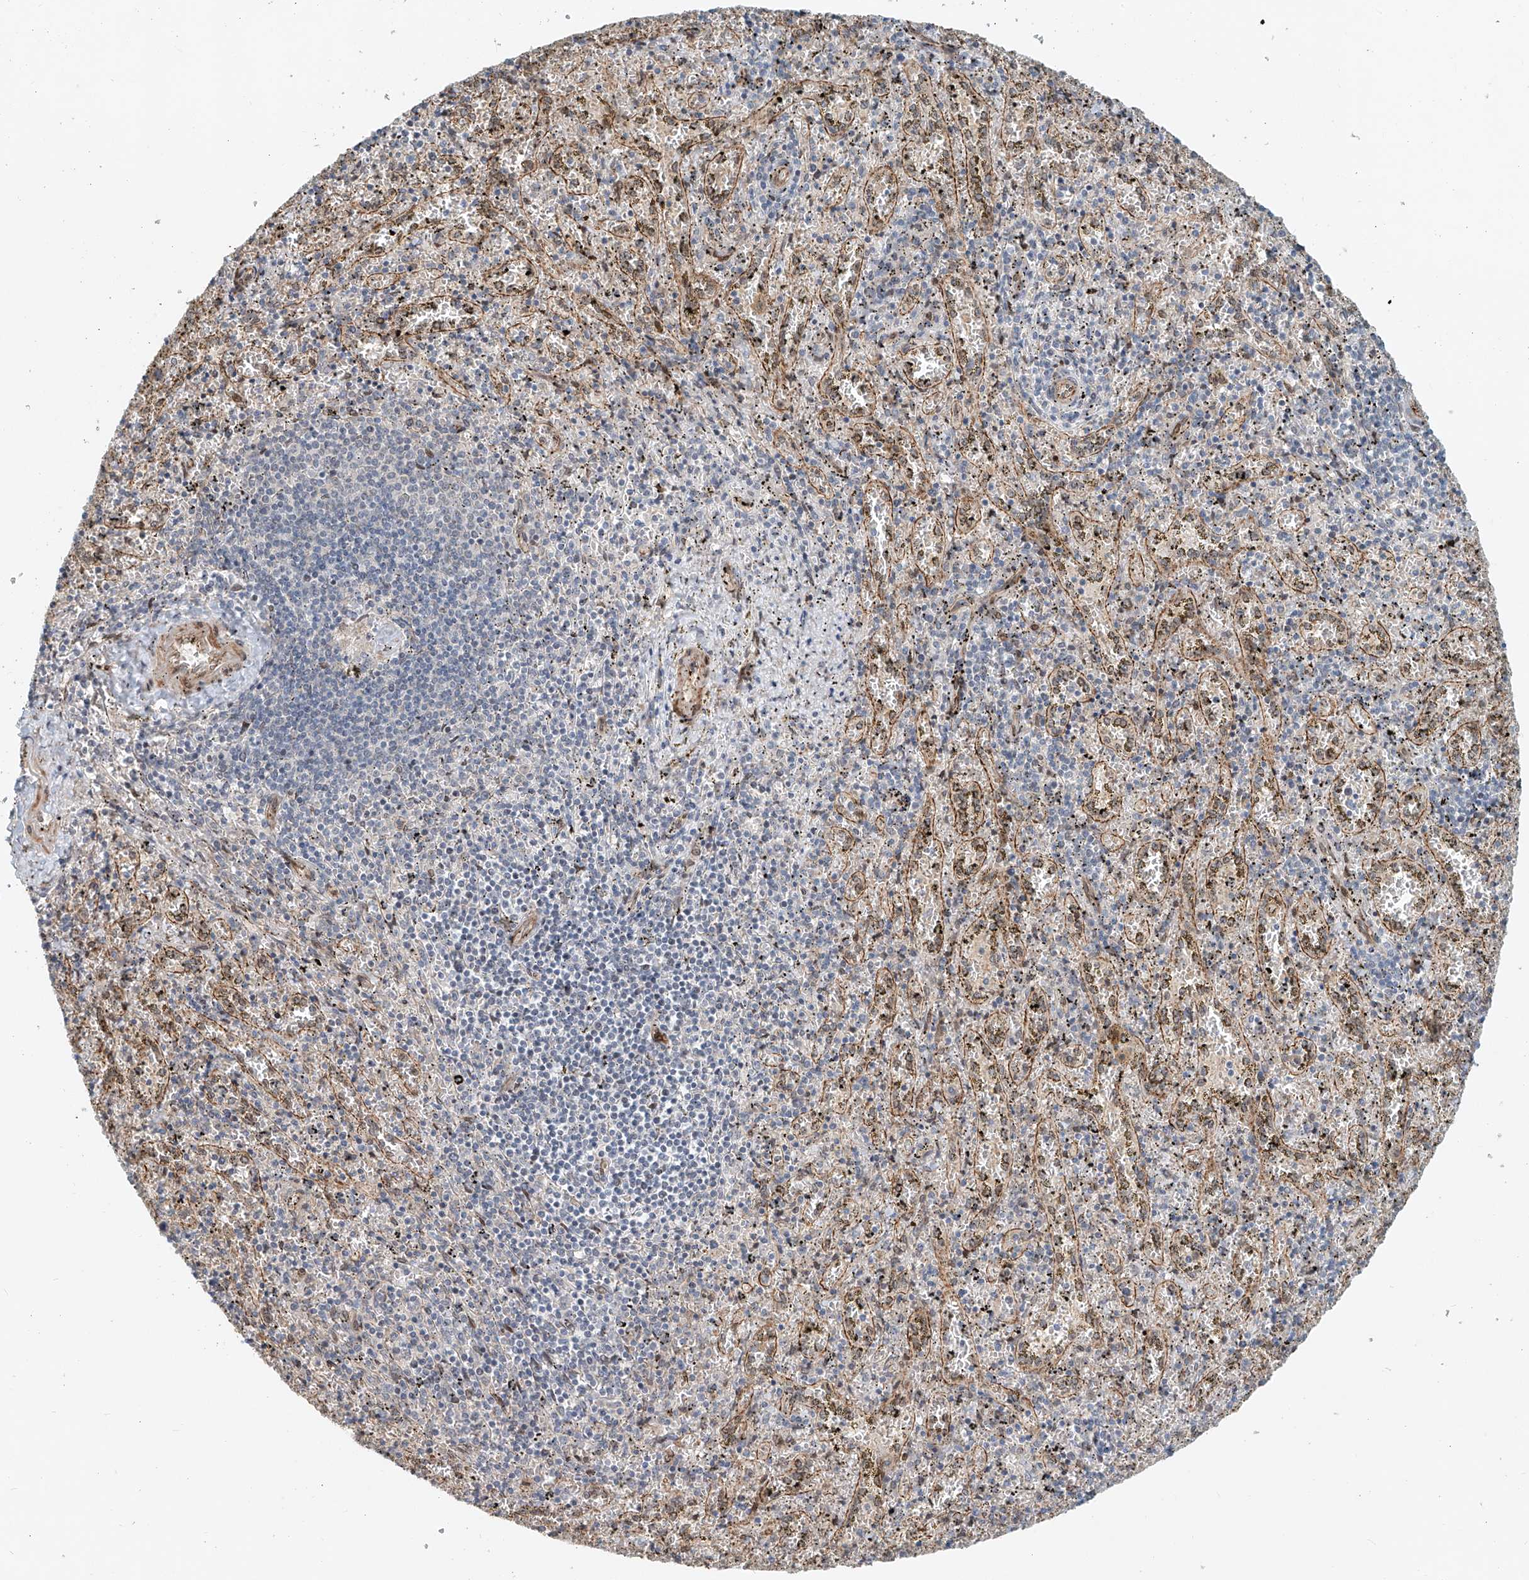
{"staining": {"intensity": "moderate", "quantity": "<25%", "location": "cytoplasmic/membranous"}, "tissue": "spleen", "cell_type": "Cells in red pulp", "image_type": "normal", "snomed": [{"axis": "morphology", "description": "Normal tissue, NOS"}, {"axis": "topography", "description": "Spleen"}], "caption": "Protein staining of benign spleen reveals moderate cytoplasmic/membranous positivity in approximately <25% of cells in red pulp.", "gene": "SASH1", "patient": {"sex": "male", "age": 11}}